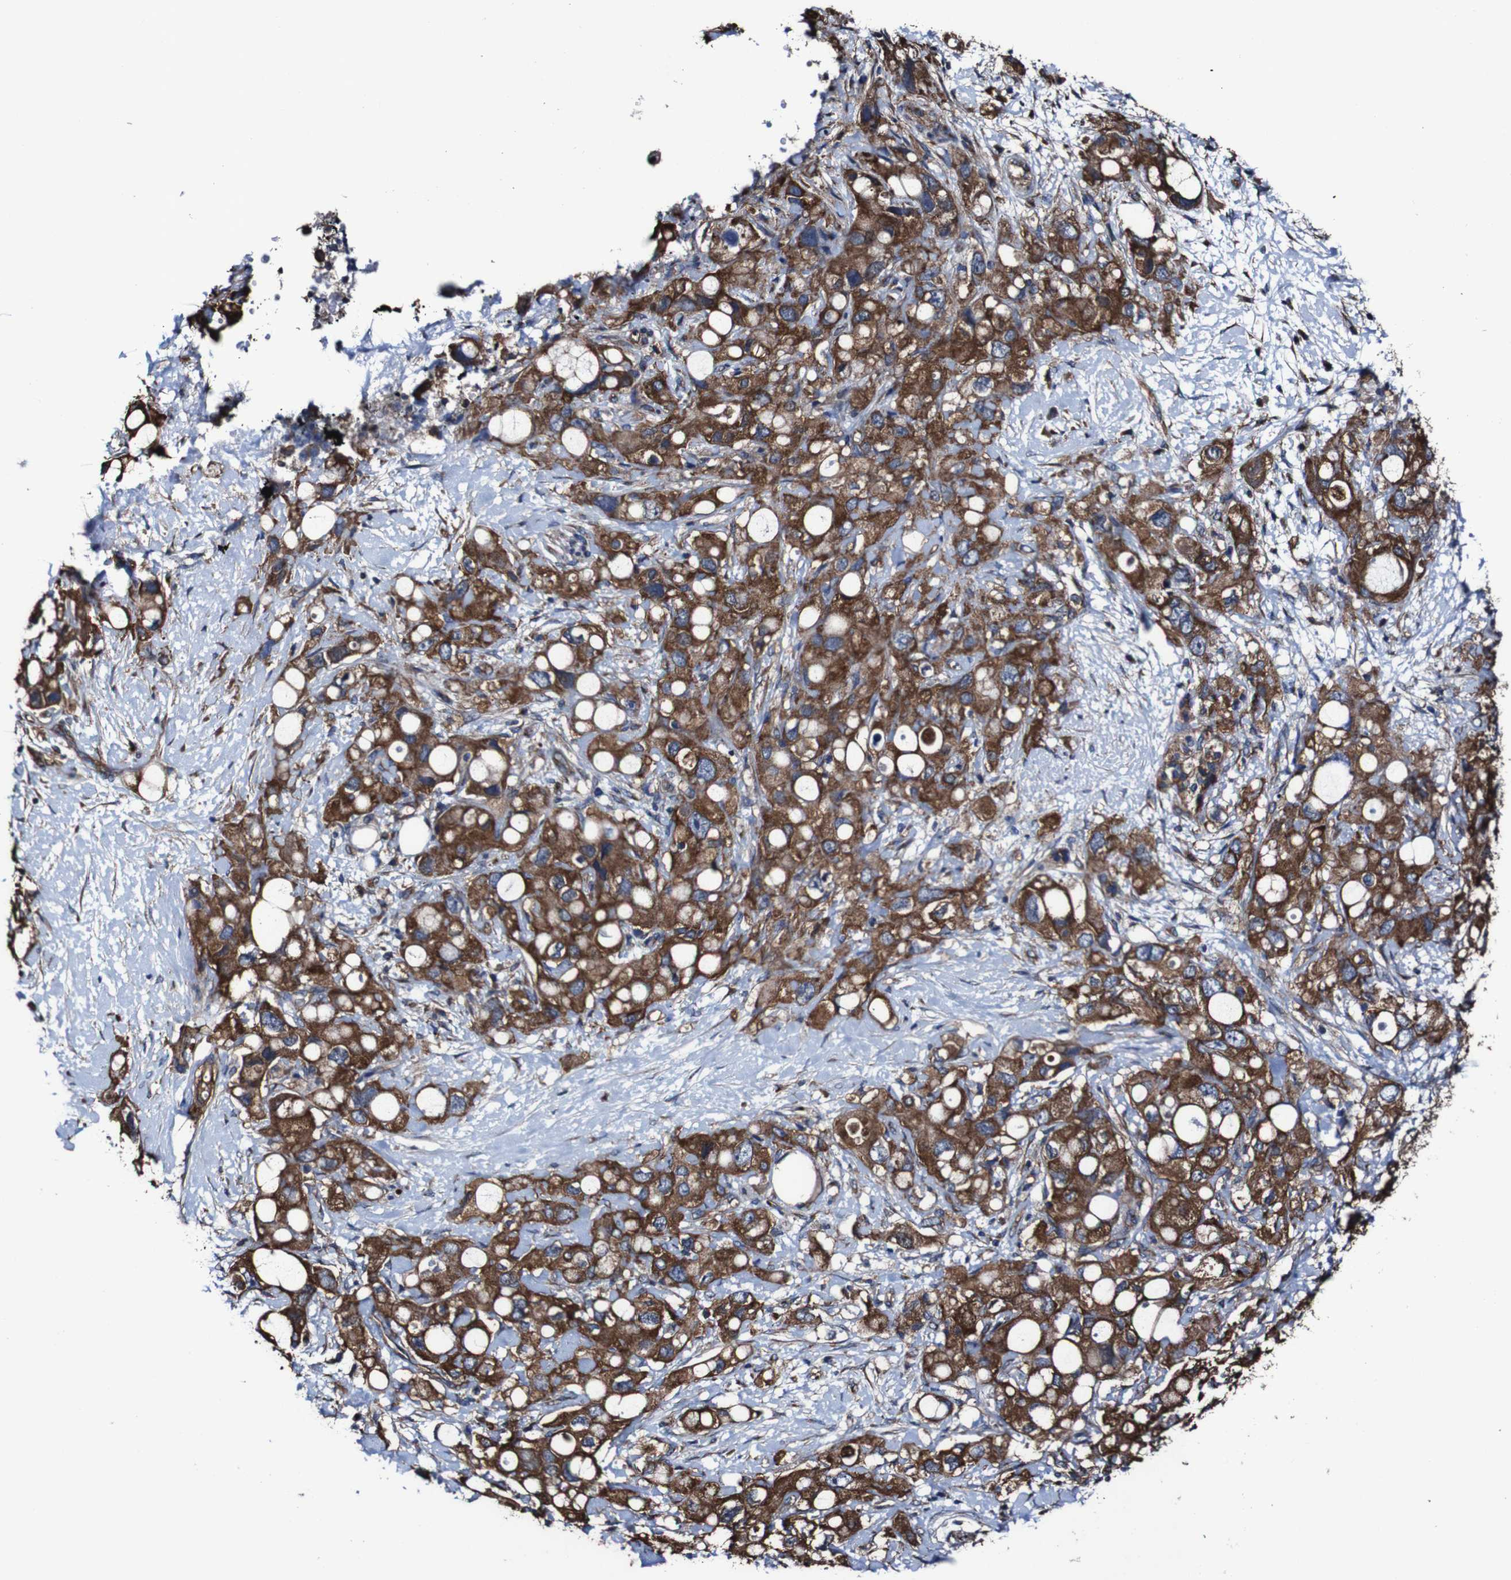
{"staining": {"intensity": "strong", "quantity": ">75%", "location": "cytoplasmic/membranous"}, "tissue": "pancreatic cancer", "cell_type": "Tumor cells", "image_type": "cancer", "snomed": [{"axis": "morphology", "description": "Adenocarcinoma, NOS"}, {"axis": "topography", "description": "Pancreas"}], "caption": "There is high levels of strong cytoplasmic/membranous staining in tumor cells of pancreatic cancer, as demonstrated by immunohistochemical staining (brown color).", "gene": "CSF1R", "patient": {"sex": "female", "age": 56}}